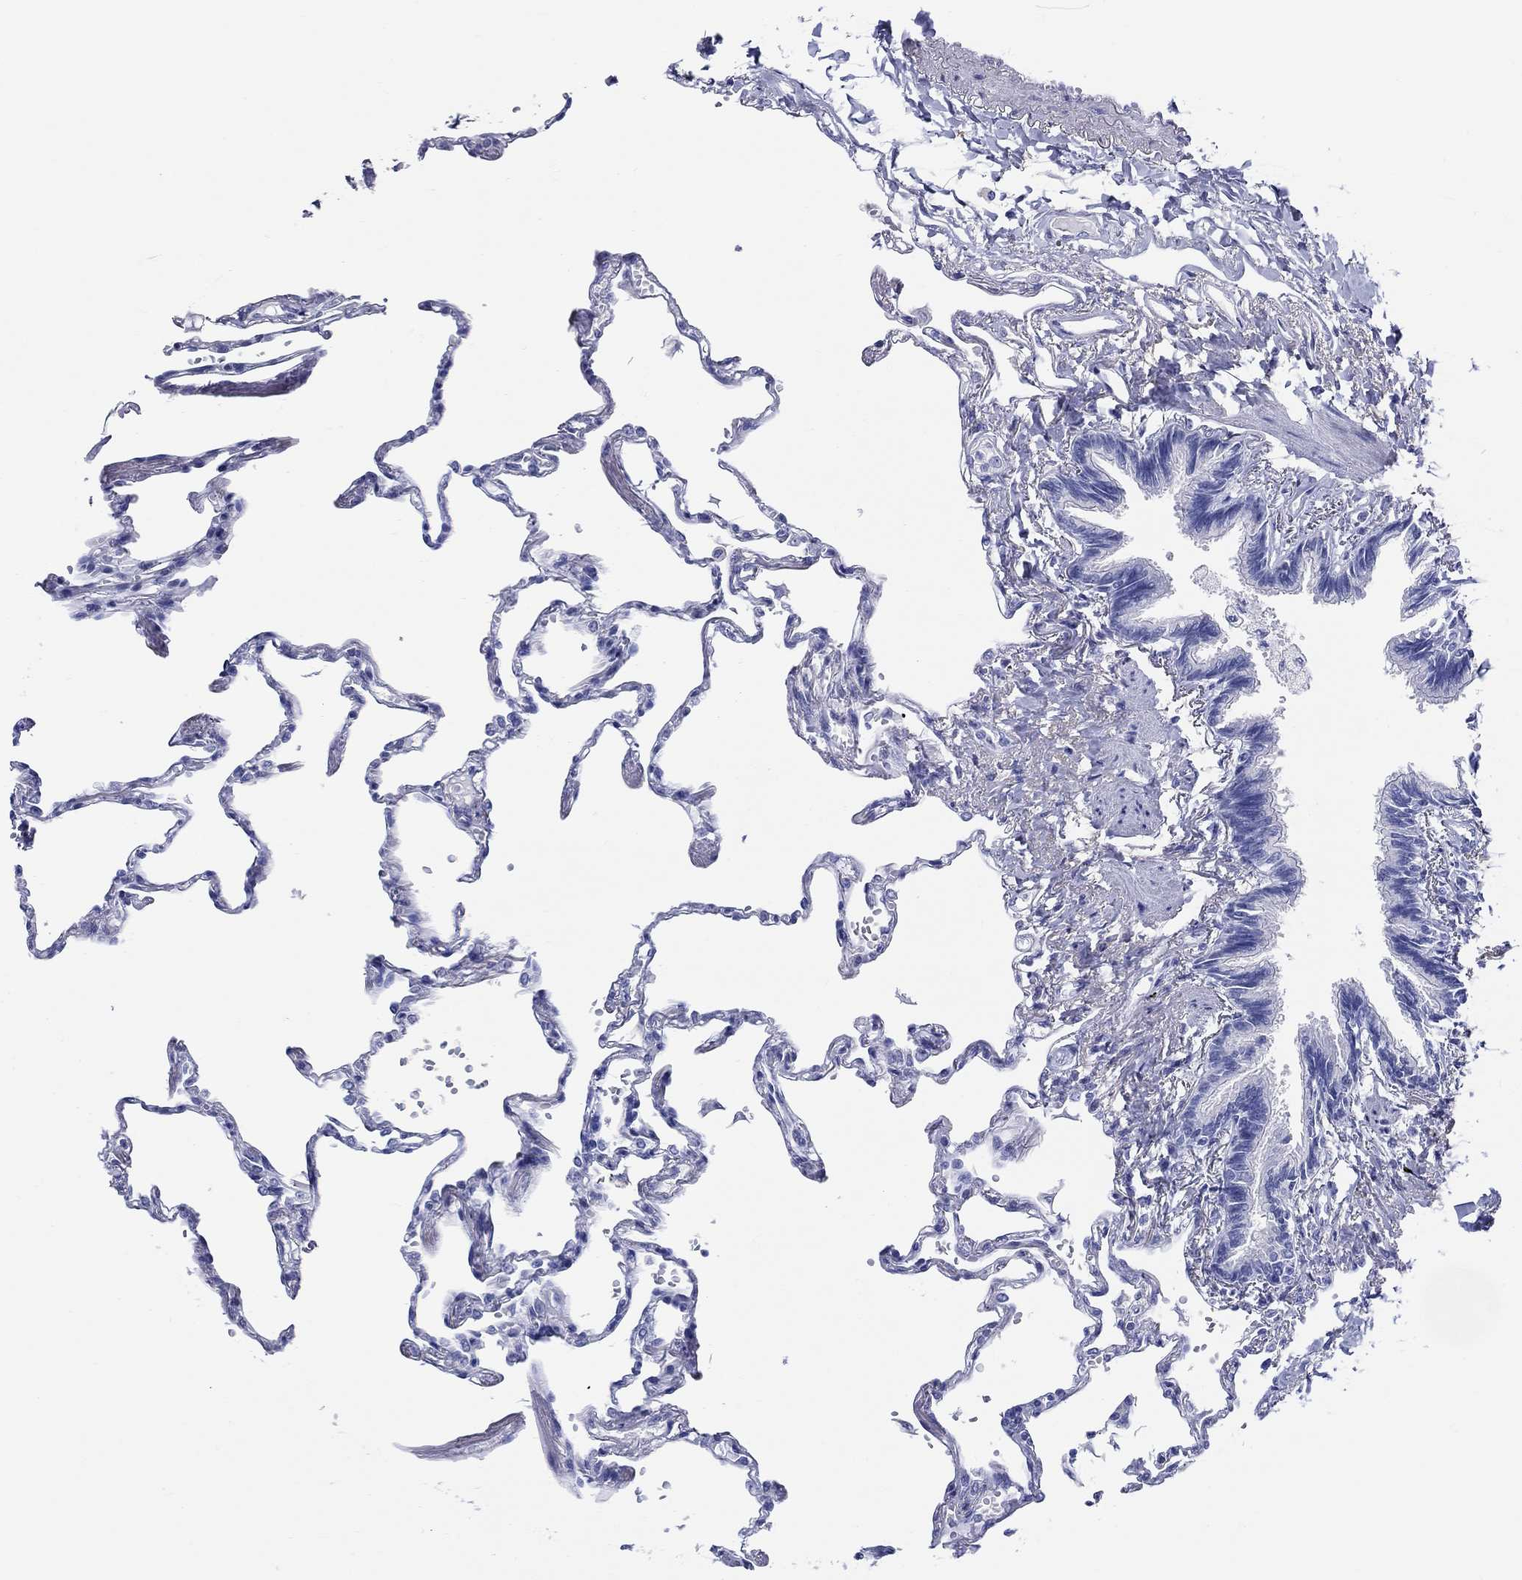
{"staining": {"intensity": "negative", "quantity": "none", "location": "none"}, "tissue": "lung", "cell_type": "Alveolar cells", "image_type": "normal", "snomed": [{"axis": "morphology", "description": "Normal tissue, NOS"}, {"axis": "topography", "description": "Lung"}], "caption": "Immunohistochemical staining of benign human lung reveals no significant positivity in alveolar cells.", "gene": "CRYGS", "patient": {"sex": "male", "age": 78}}